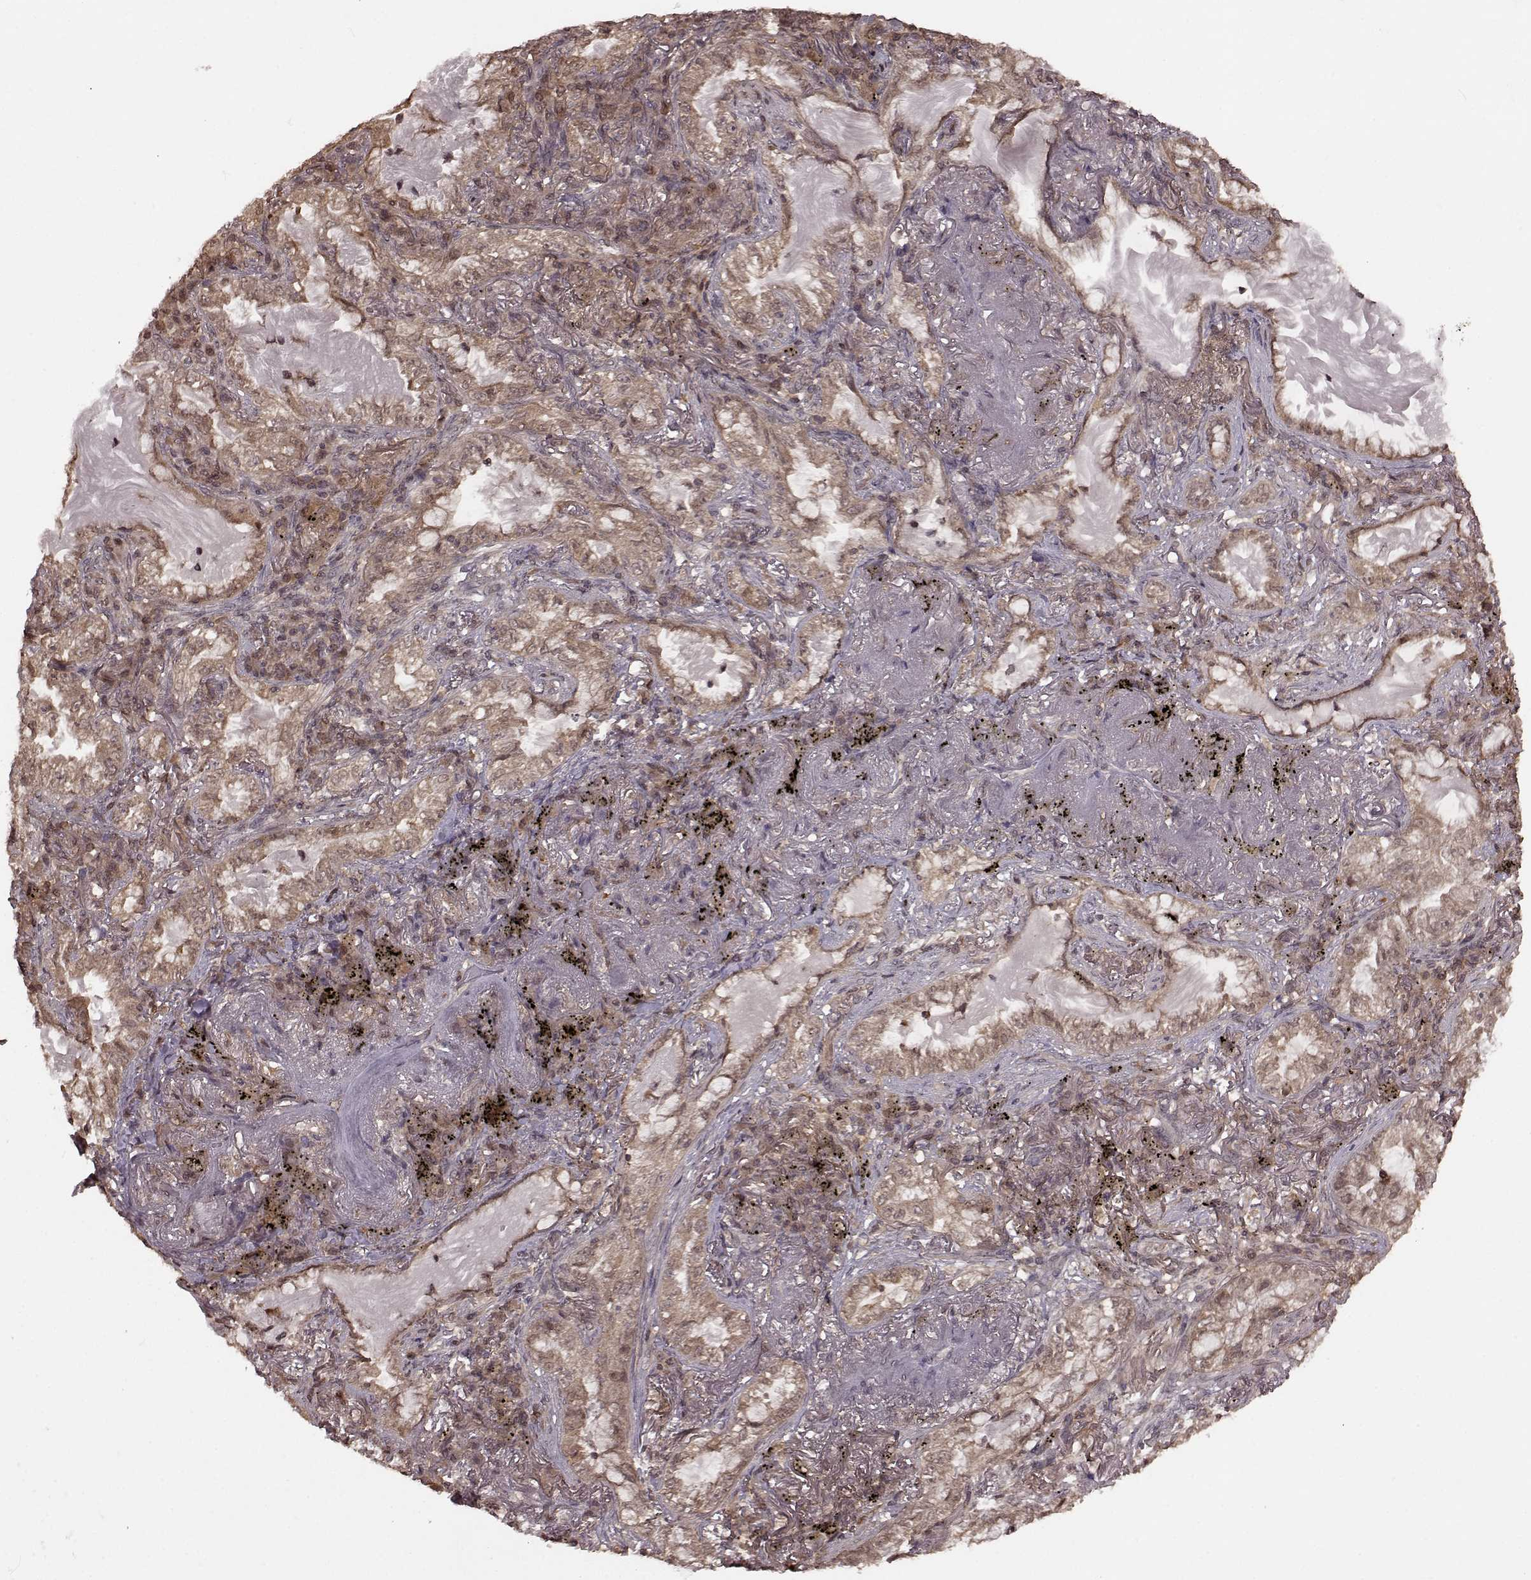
{"staining": {"intensity": "weak", "quantity": ">75%", "location": "cytoplasmic/membranous,nuclear"}, "tissue": "lung cancer", "cell_type": "Tumor cells", "image_type": "cancer", "snomed": [{"axis": "morphology", "description": "Adenocarcinoma, NOS"}, {"axis": "topography", "description": "Lung"}], "caption": "Protein staining shows weak cytoplasmic/membranous and nuclear expression in about >75% of tumor cells in lung cancer (adenocarcinoma).", "gene": "GSS", "patient": {"sex": "female", "age": 73}}